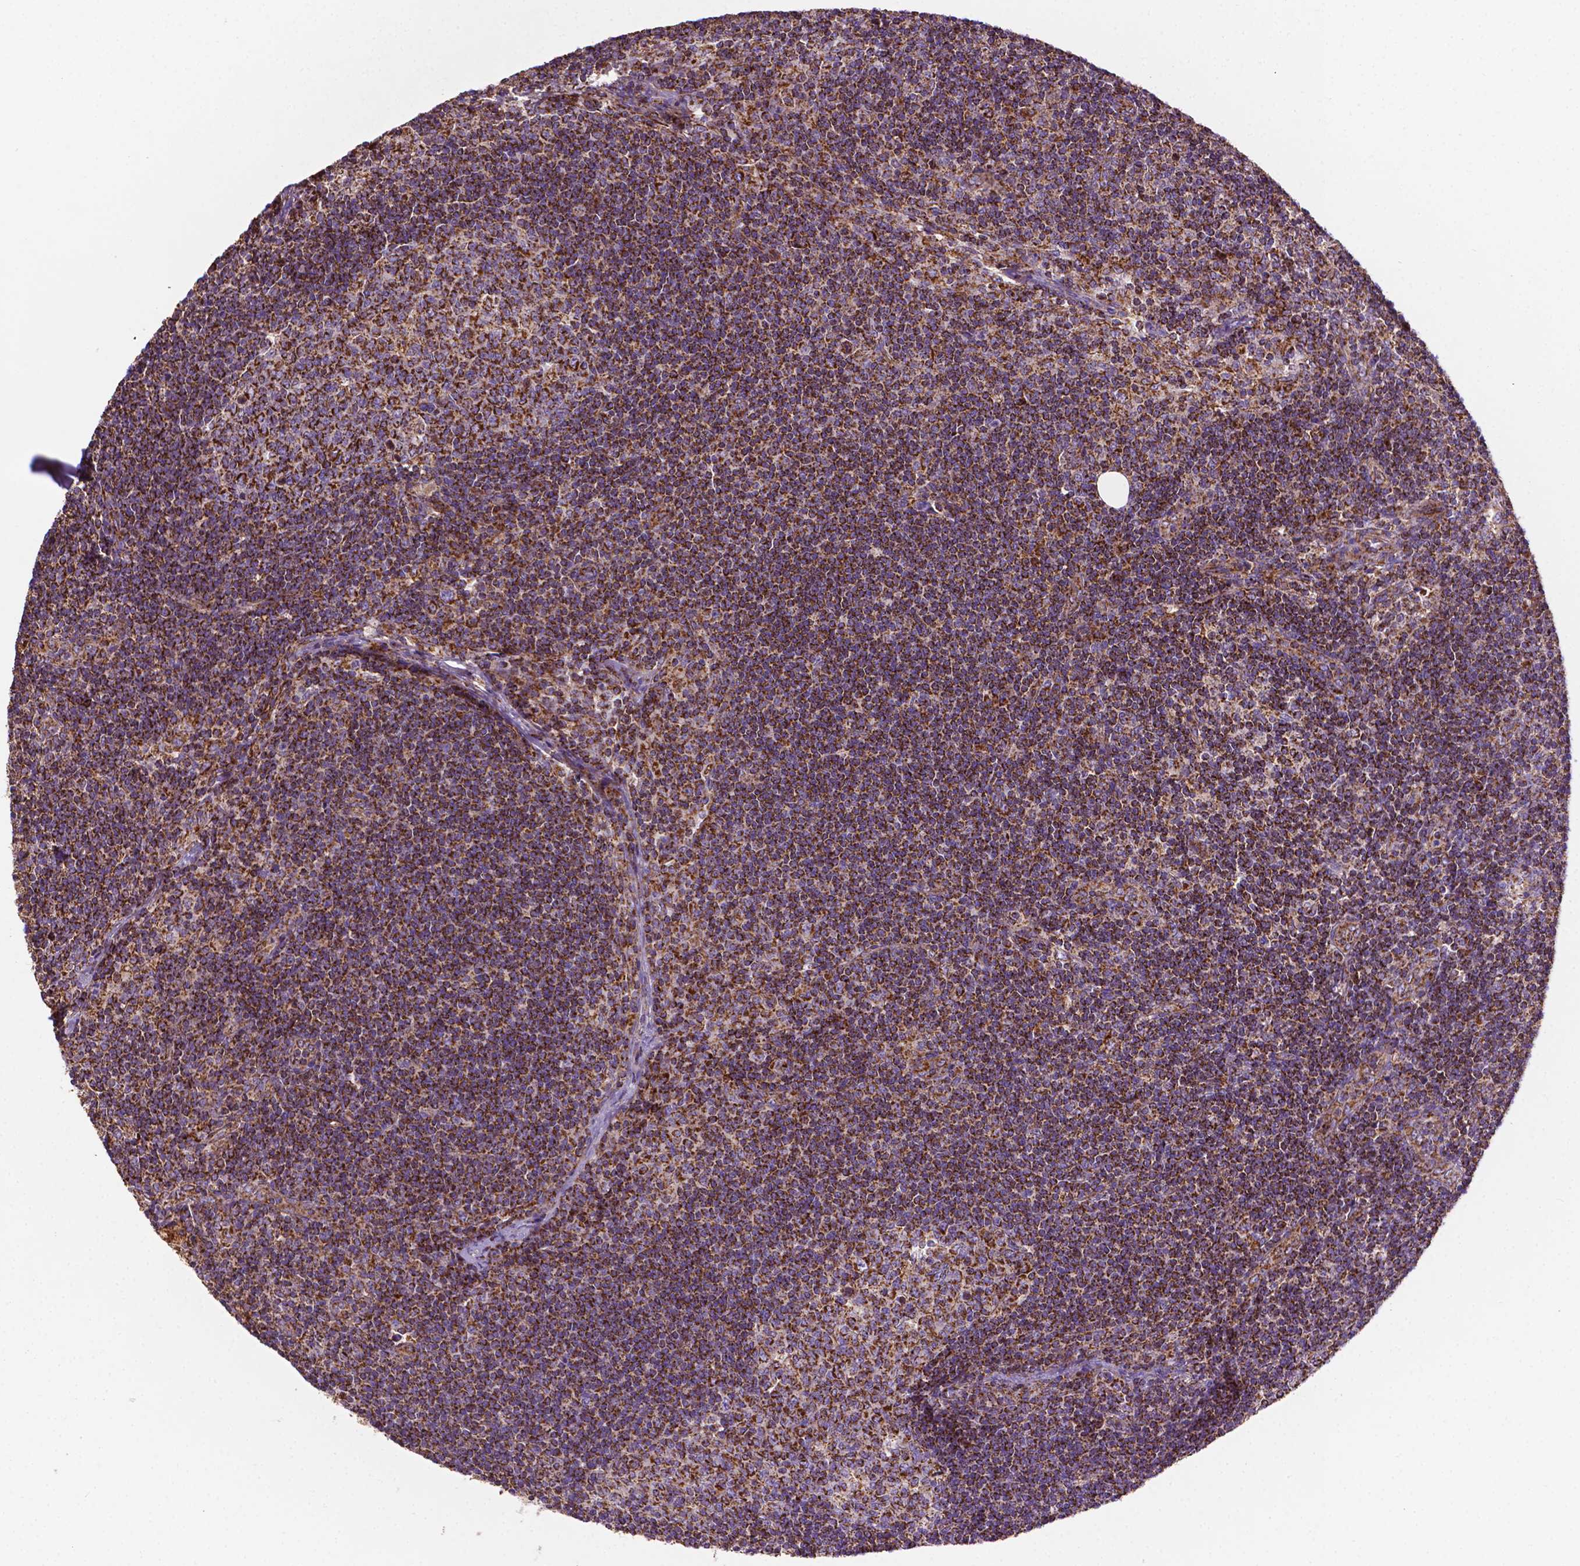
{"staining": {"intensity": "strong", "quantity": ">75%", "location": "cytoplasmic/membranous"}, "tissue": "lymph node", "cell_type": "Germinal center cells", "image_type": "normal", "snomed": [{"axis": "morphology", "description": "Normal tissue, NOS"}, {"axis": "topography", "description": "Lymph node"}], "caption": "Immunohistochemistry (IHC) histopathology image of benign lymph node: lymph node stained using immunohistochemistry (IHC) shows high levels of strong protein expression localized specifically in the cytoplasmic/membranous of germinal center cells, appearing as a cytoplasmic/membranous brown color.", "gene": "ILVBL", "patient": {"sex": "female", "age": 41}}